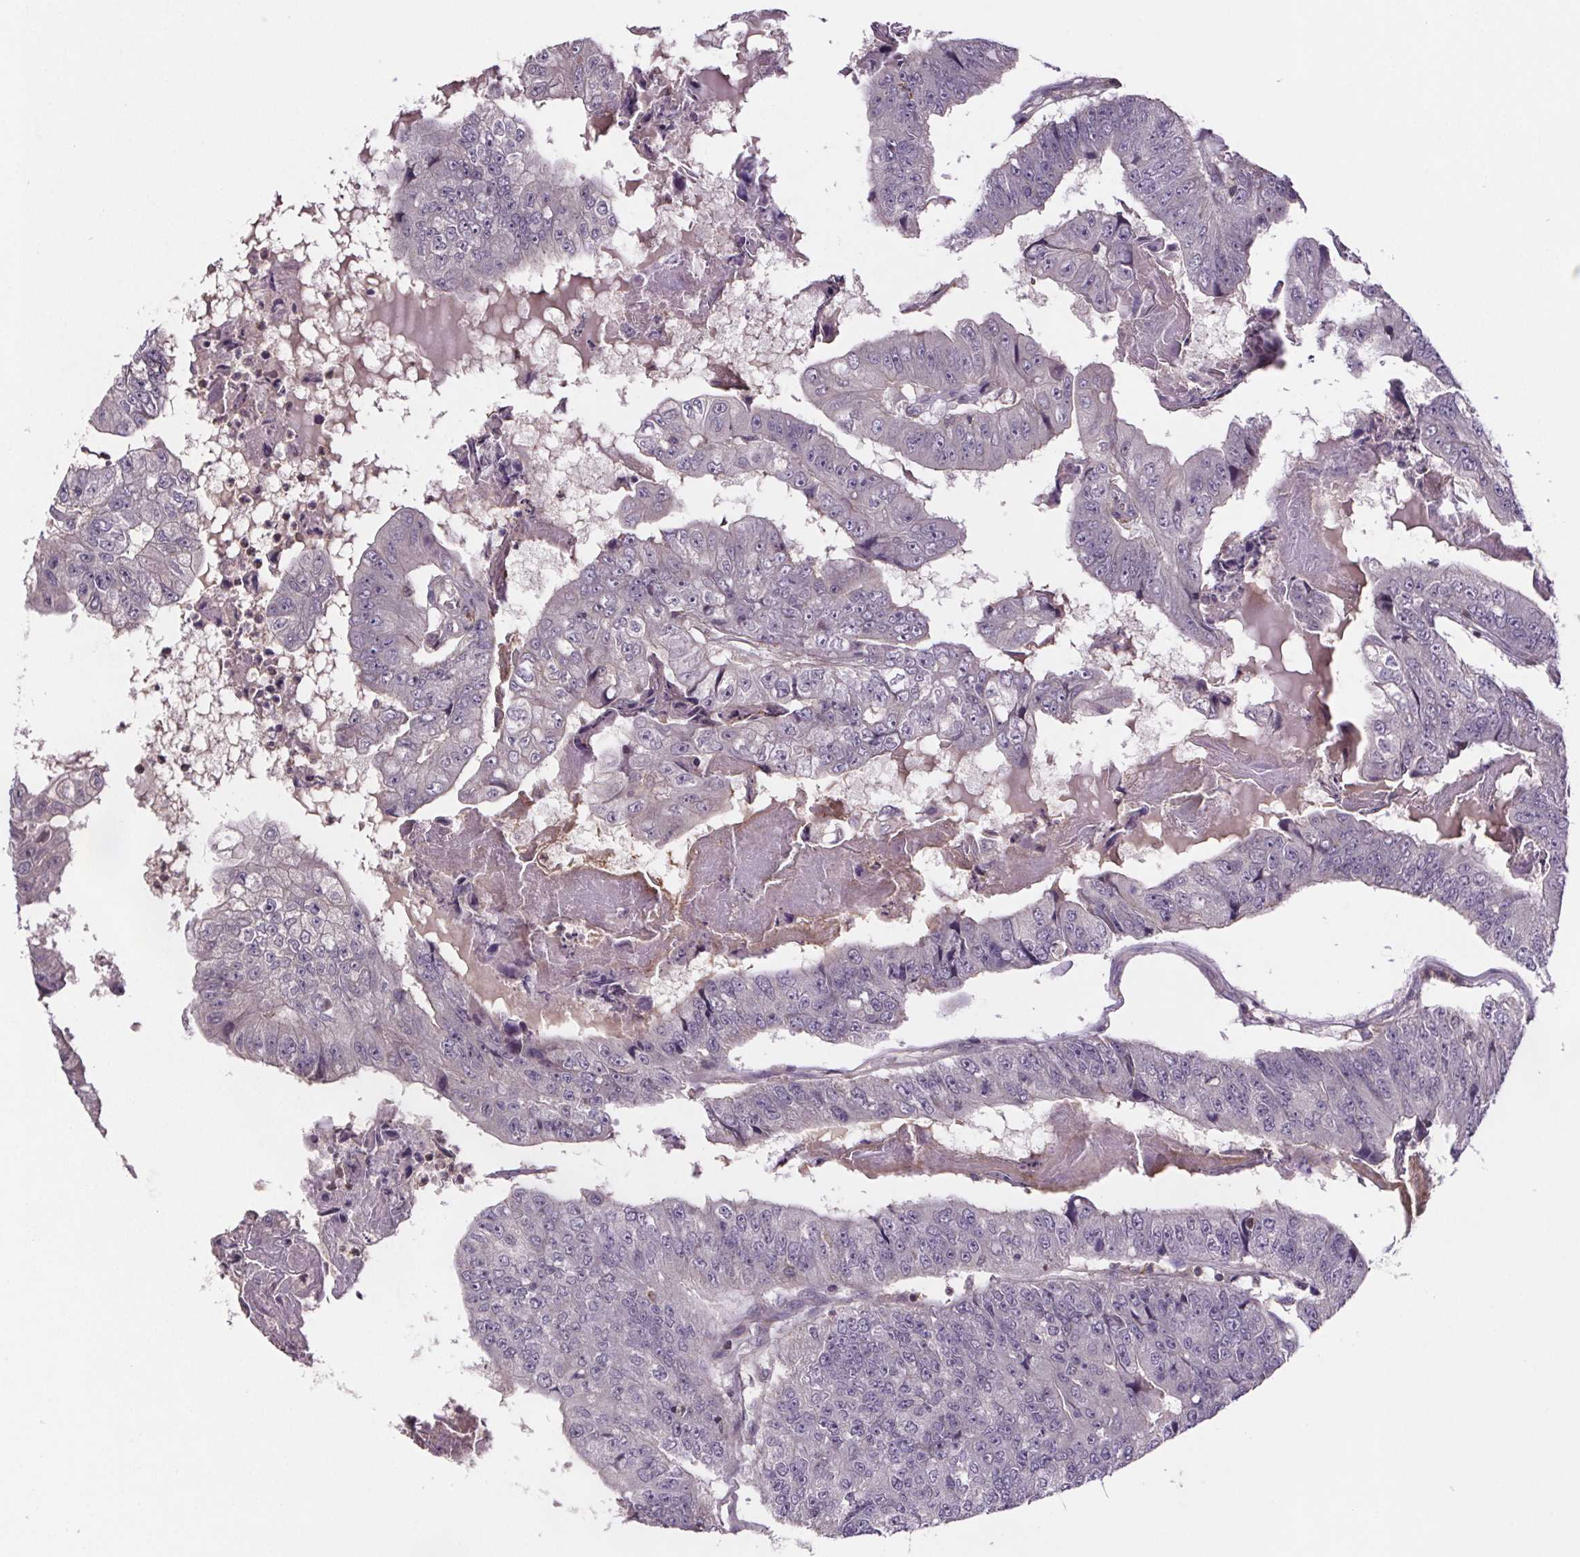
{"staining": {"intensity": "negative", "quantity": "none", "location": "none"}, "tissue": "colorectal cancer", "cell_type": "Tumor cells", "image_type": "cancer", "snomed": [{"axis": "morphology", "description": "Adenocarcinoma, NOS"}, {"axis": "topography", "description": "Colon"}], "caption": "A micrograph of human colorectal cancer is negative for staining in tumor cells.", "gene": "CLN3", "patient": {"sex": "female", "age": 67}}